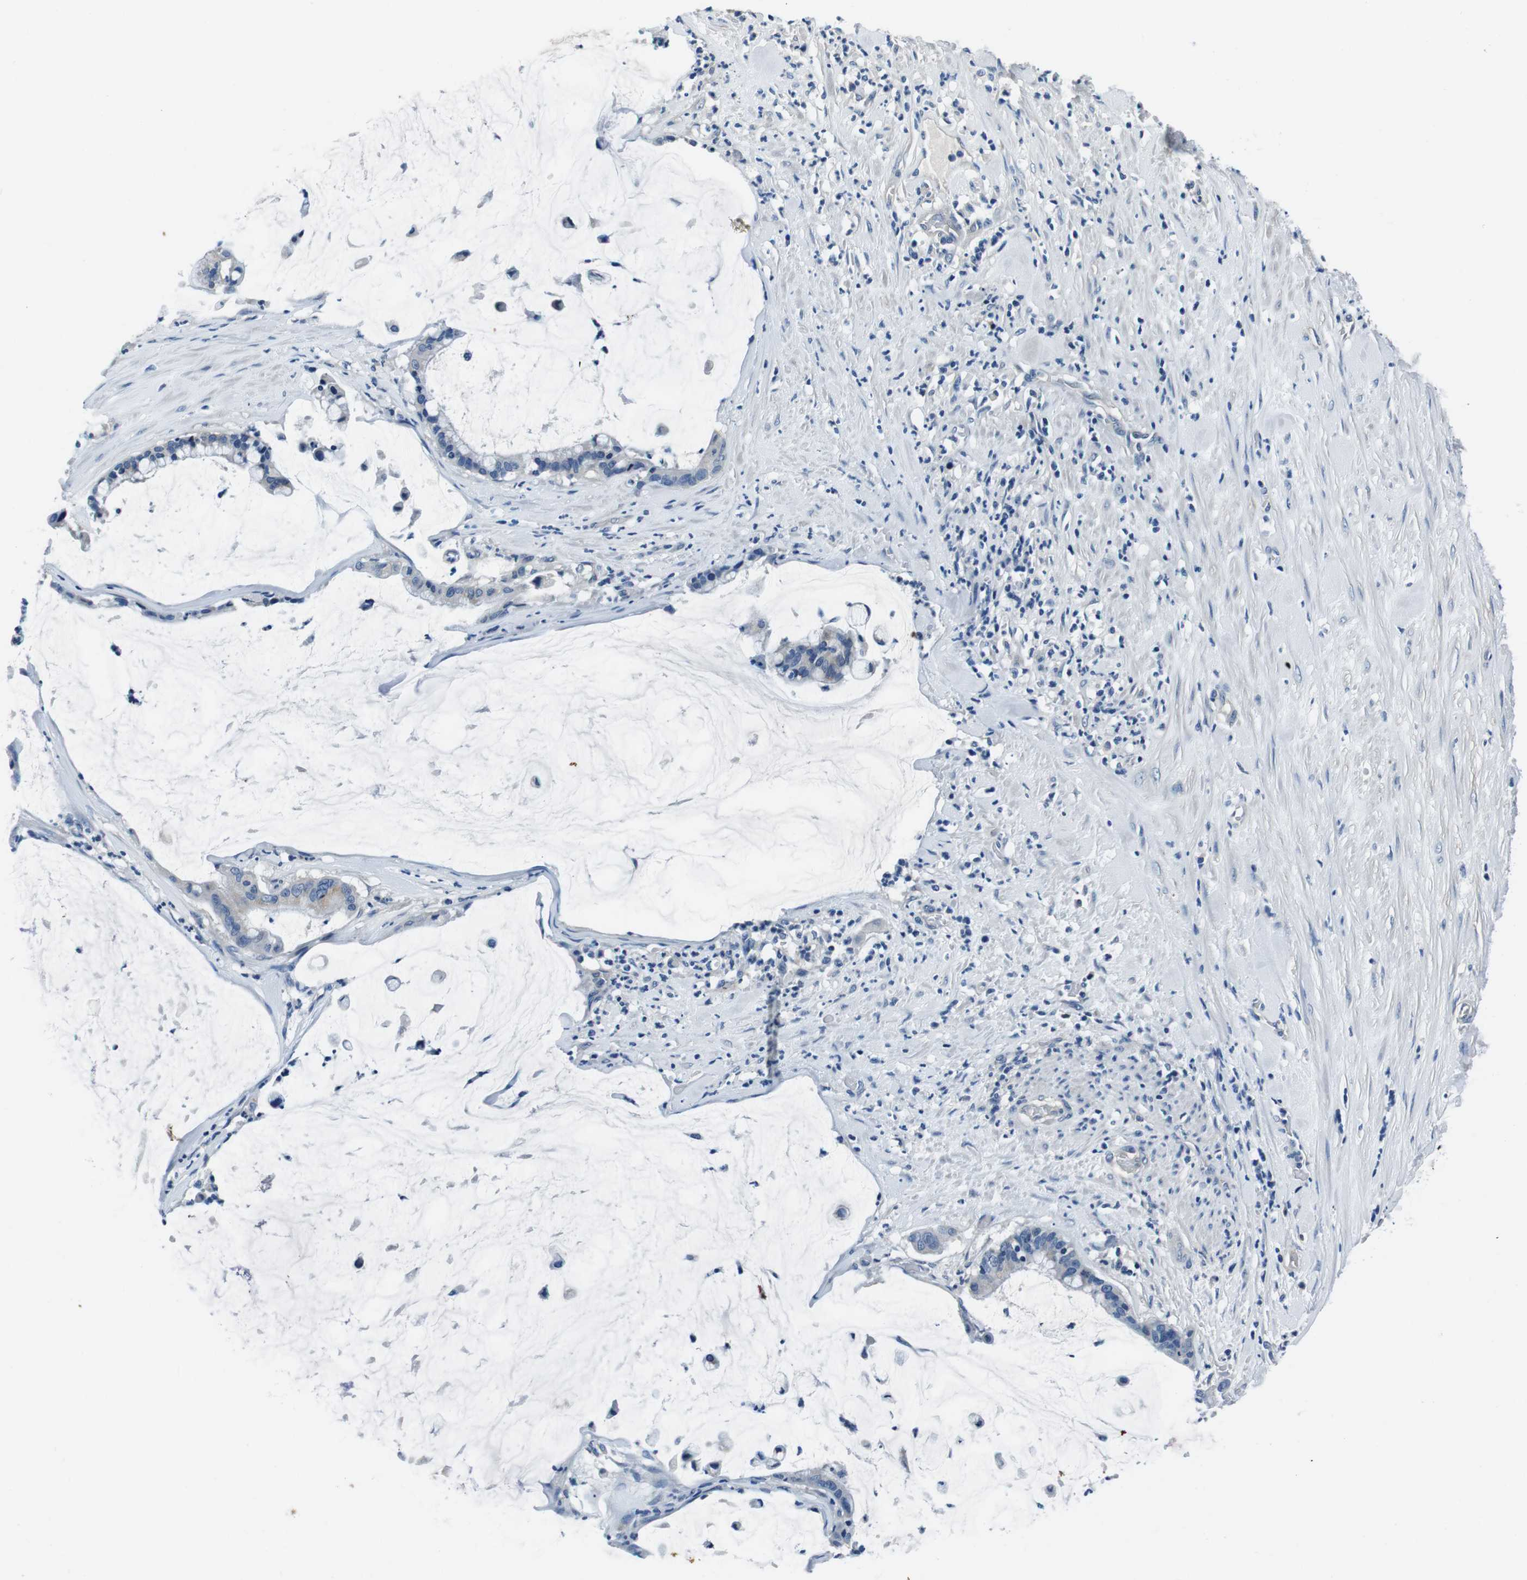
{"staining": {"intensity": "negative", "quantity": "none", "location": "none"}, "tissue": "pancreatic cancer", "cell_type": "Tumor cells", "image_type": "cancer", "snomed": [{"axis": "morphology", "description": "Adenocarcinoma, NOS"}, {"axis": "topography", "description": "Pancreas"}], "caption": "Immunohistochemistry micrograph of neoplastic tissue: human pancreatic adenocarcinoma stained with DAB (3,3'-diaminobenzidine) exhibits no significant protein positivity in tumor cells.", "gene": "CASQ1", "patient": {"sex": "male", "age": 41}}